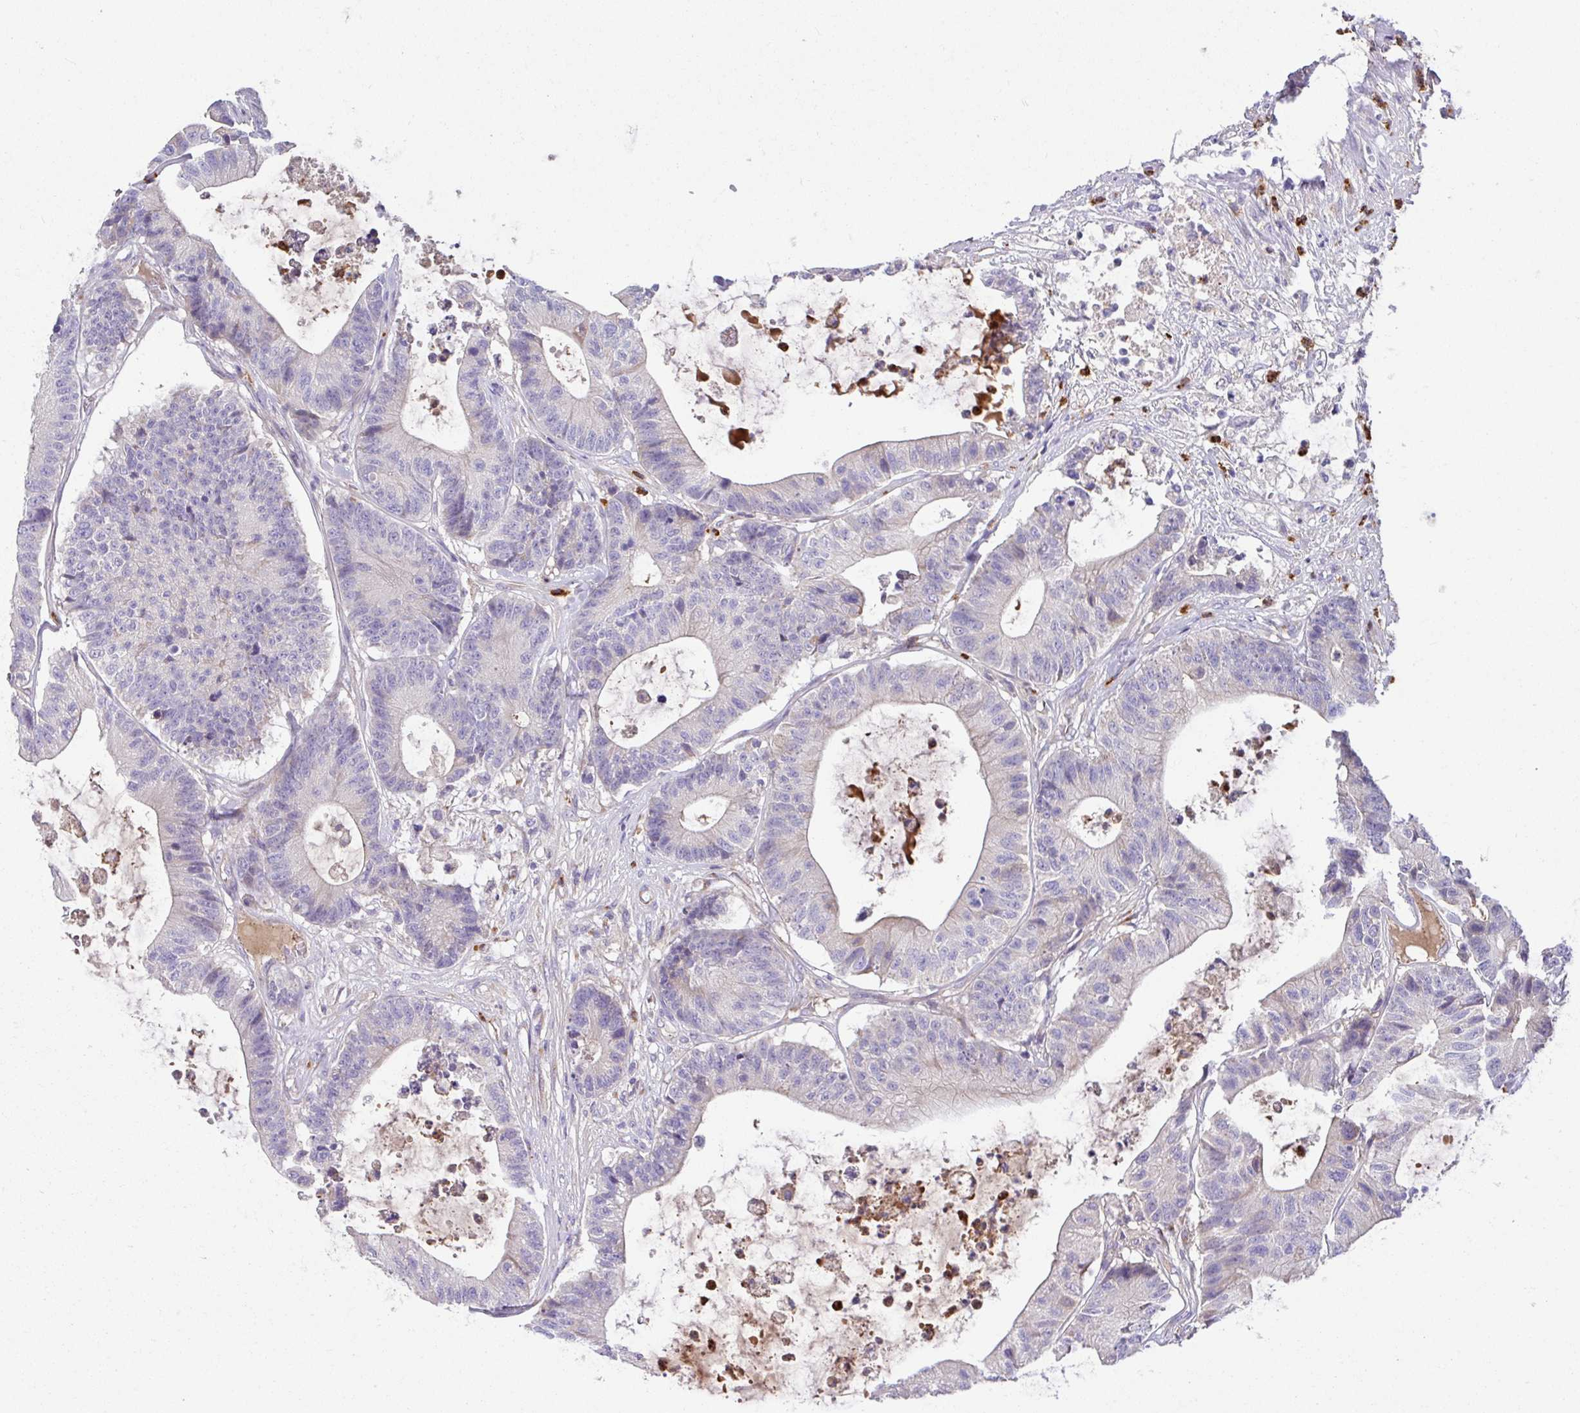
{"staining": {"intensity": "negative", "quantity": "none", "location": "none"}, "tissue": "colorectal cancer", "cell_type": "Tumor cells", "image_type": "cancer", "snomed": [{"axis": "morphology", "description": "Adenocarcinoma, NOS"}, {"axis": "topography", "description": "Colon"}], "caption": "Adenocarcinoma (colorectal) stained for a protein using immunohistochemistry shows no staining tumor cells.", "gene": "CRISP3", "patient": {"sex": "female", "age": 84}}